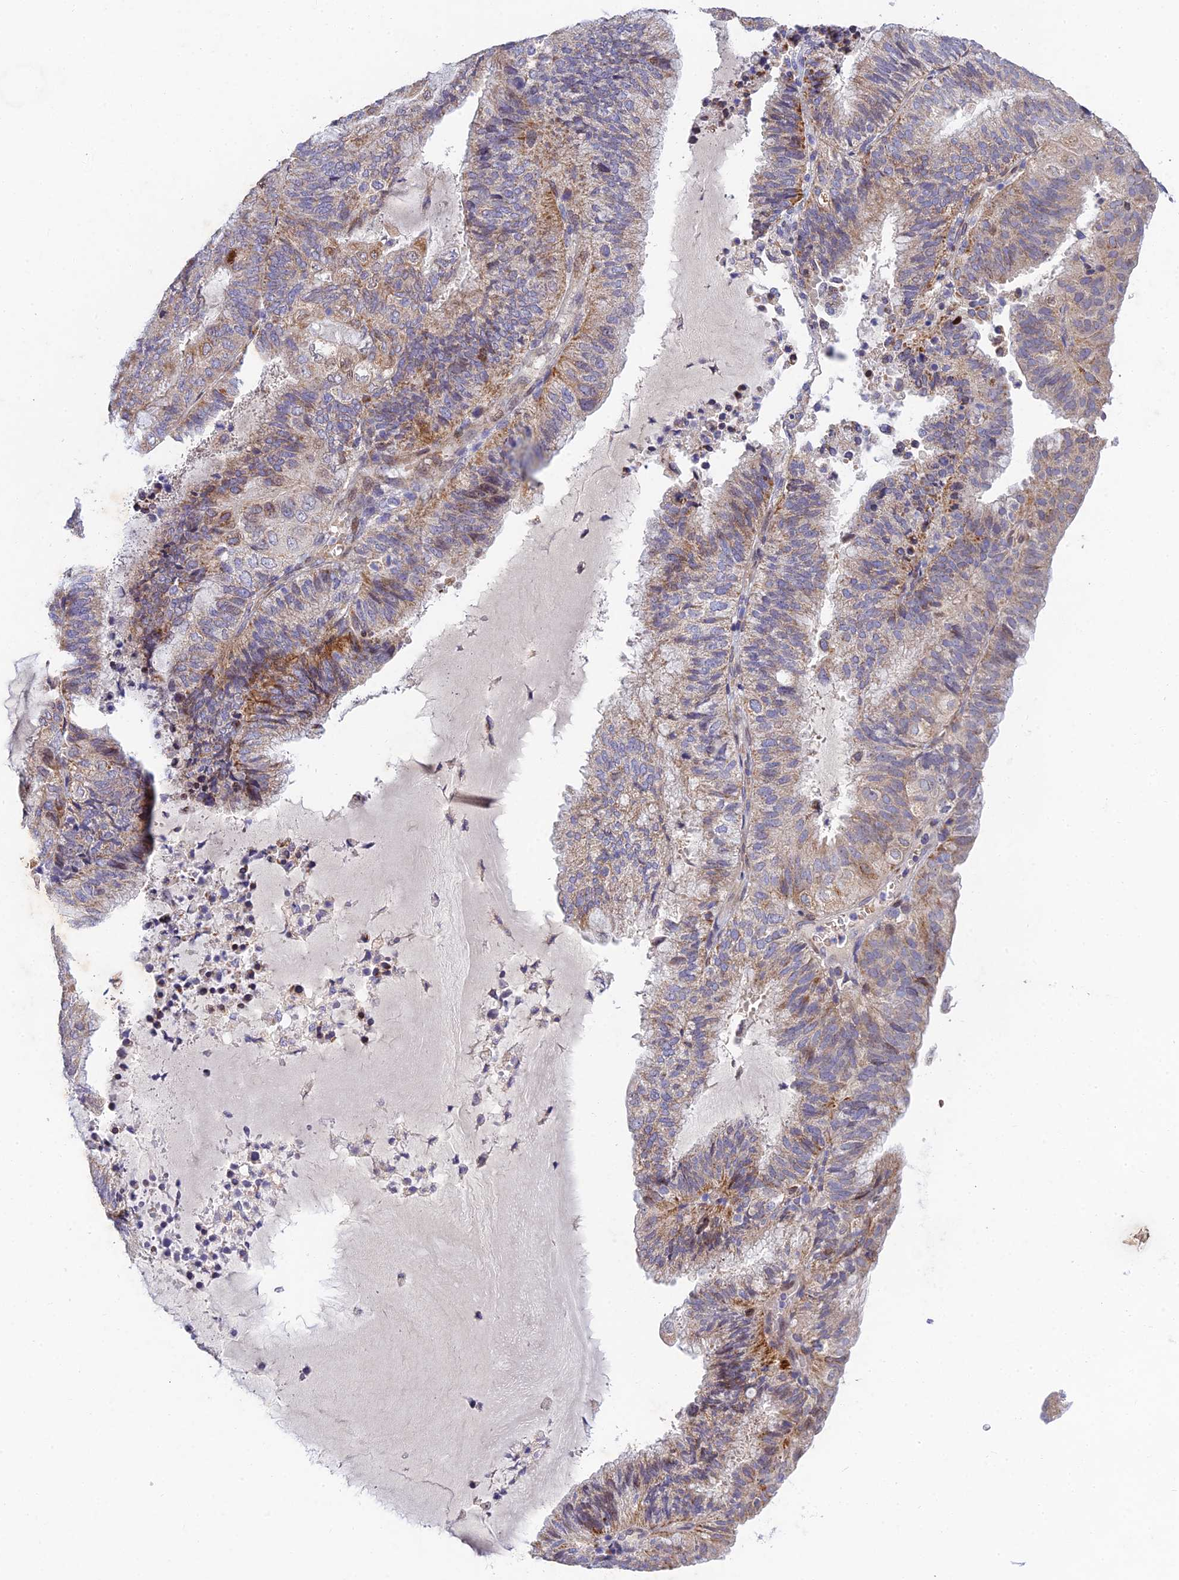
{"staining": {"intensity": "moderate", "quantity": ">75%", "location": "cytoplasmic/membranous"}, "tissue": "endometrial cancer", "cell_type": "Tumor cells", "image_type": "cancer", "snomed": [{"axis": "morphology", "description": "Adenocarcinoma, NOS"}, {"axis": "topography", "description": "Endometrium"}], "caption": "Immunohistochemistry (IHC) photomicrograph of adenocarcinoma (endometrial) stained for a protein (brown), which shows medium levels of moderate cytoplasmic/membranous staining in approximately >75% of tumor cells.", "gene": "MGAT2", "patient": {"sex": "female", "age": 81}}